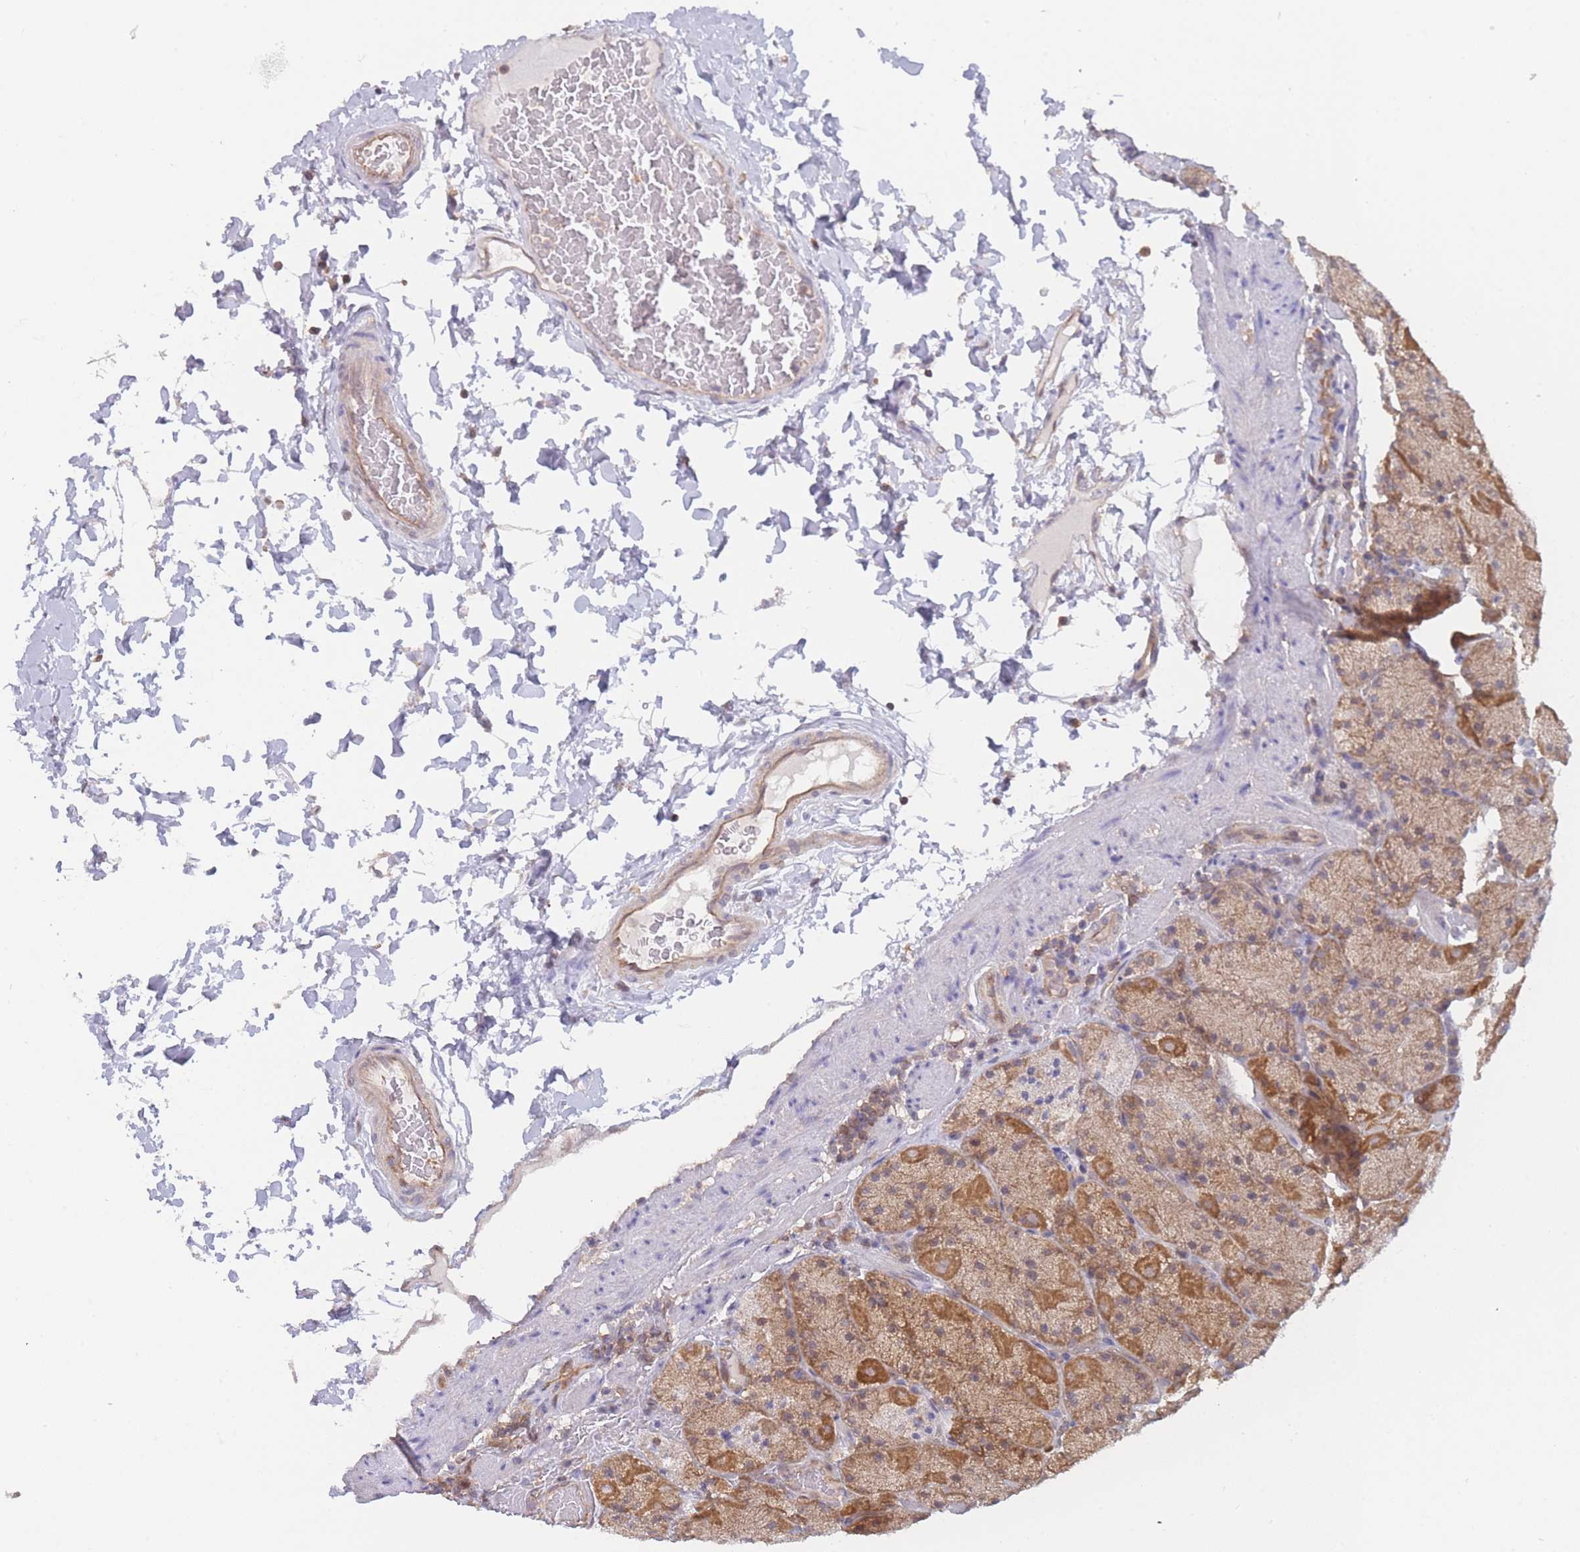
{"staining": {"intensity": "strong", "quantity": ">75%", "location": "cytoplasmic/membranous"}, "tissue": "stomach", "cell_type": "Glandular cells", "image_type": "normal", "snomed": [{"axis": "morphology", "description": "Normal tissue, NOS"}, {"axis": "topography", "description": "Stomach, upper"}, {"axis": "topography", "description": "Stomach, lower"}], "caption": "Human stomach stained for a protein (brown) displays strong cytoplasmic/membranous positive staining in about >75% of glandular cells.", "gene": "MRPS18B", "patient": {"sex": "male", "age": 67}}